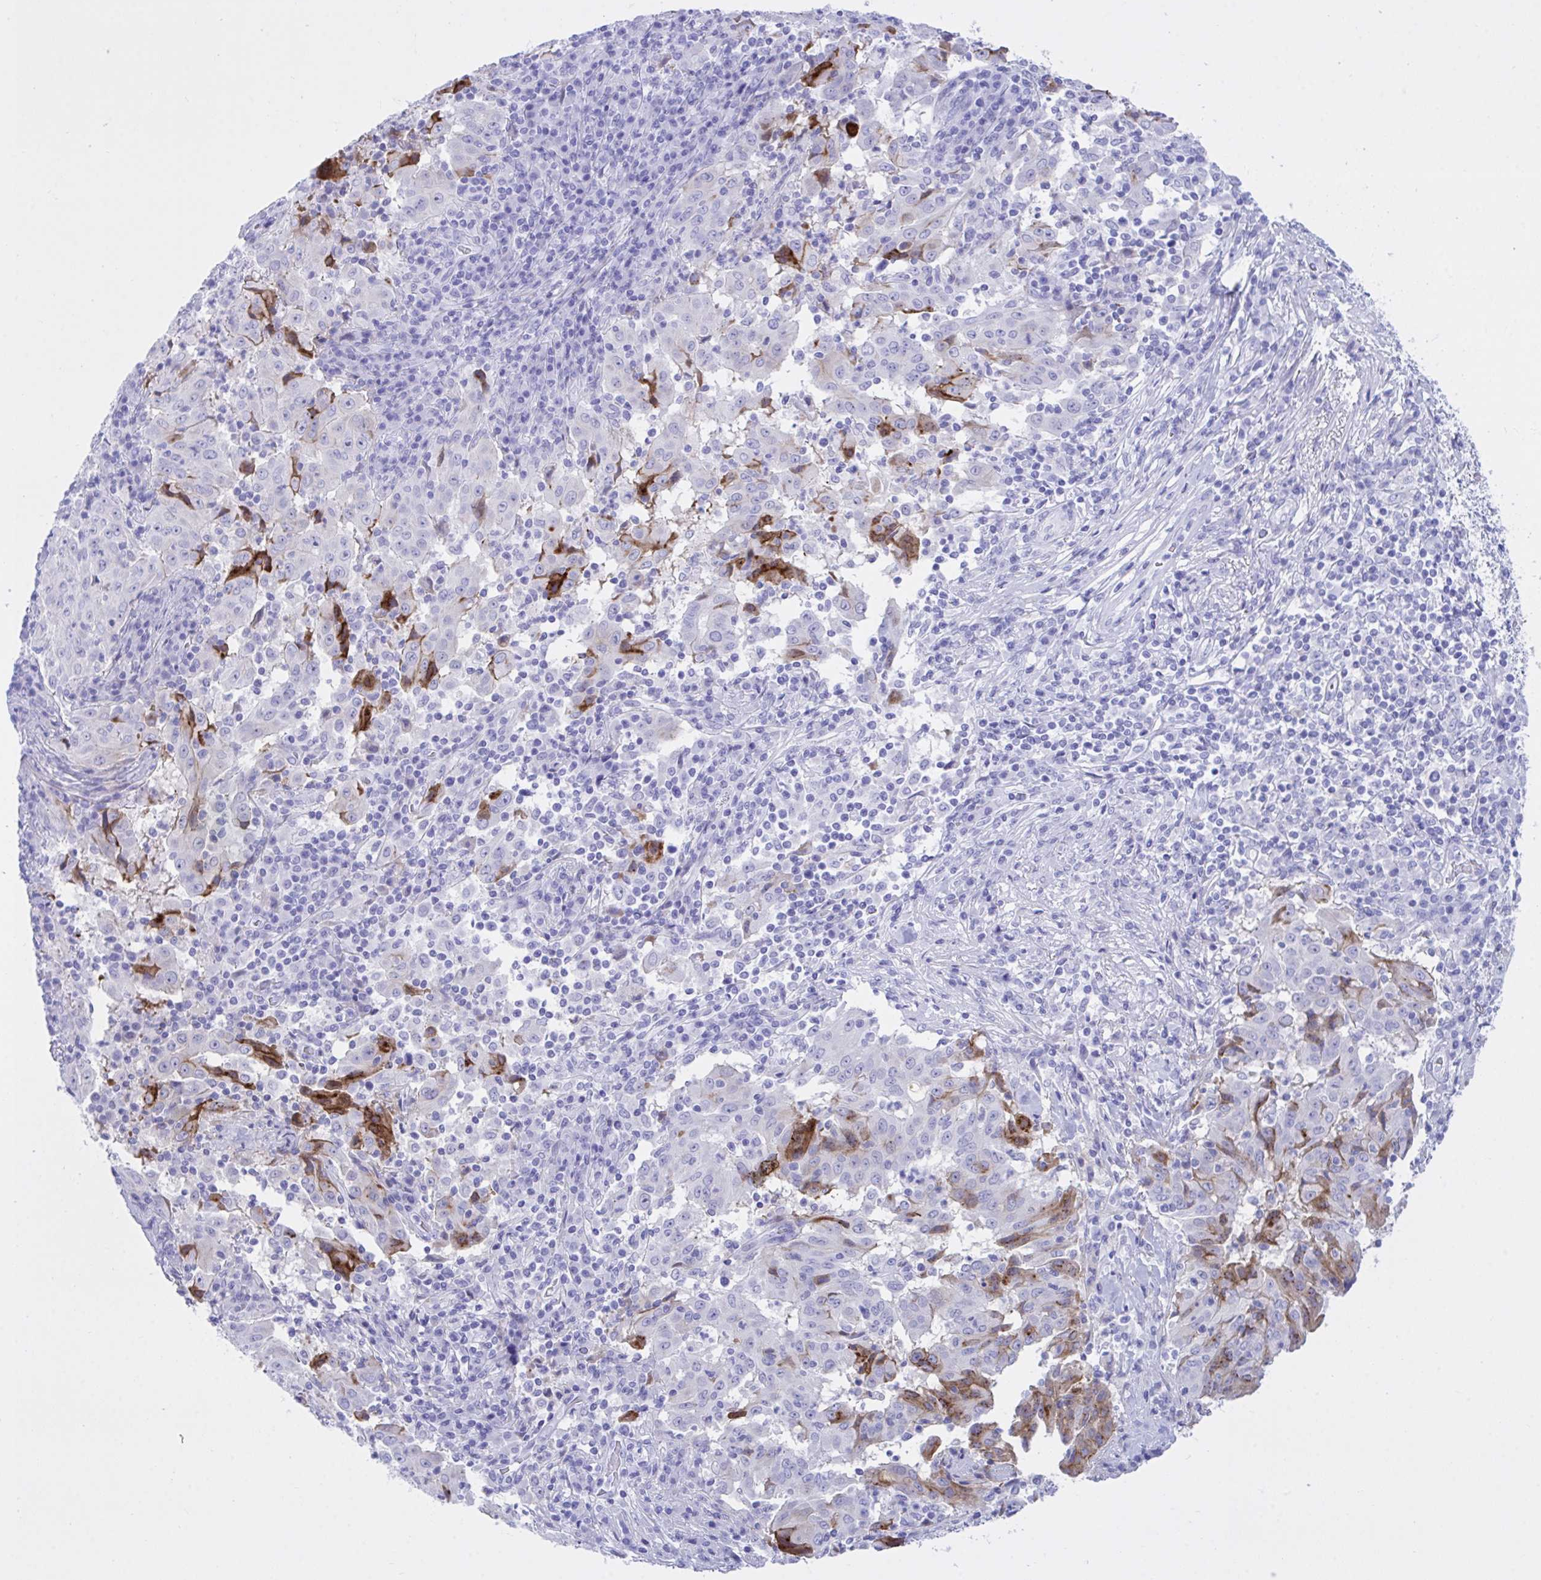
{"staining": {"intensity": "strong", "quantity": "<25%", "location": "cytoplasmic/membranous"}, "tissue": "pancreatic cancer", "cell_type": "Tumor cells", "image_type": "cancer", "snomed": [{"axis": "morphology", "description": "Adenocarcinoma, NOS"}, {"axis": "topography", "description": "Pancreas"}], "caption": "Pancreatic adenocarcinoma was stained to show a protein in brown. There is medium levels of strong cytoplasmic/membranous staining in approximately <25% of tumor cells. (Stains: DAB in brown, nuclei in blue, Microscopy: brightfield microscopy at high magnification).", "gene": "BEX5", "patient": {"sex": "male", "age": 63}}